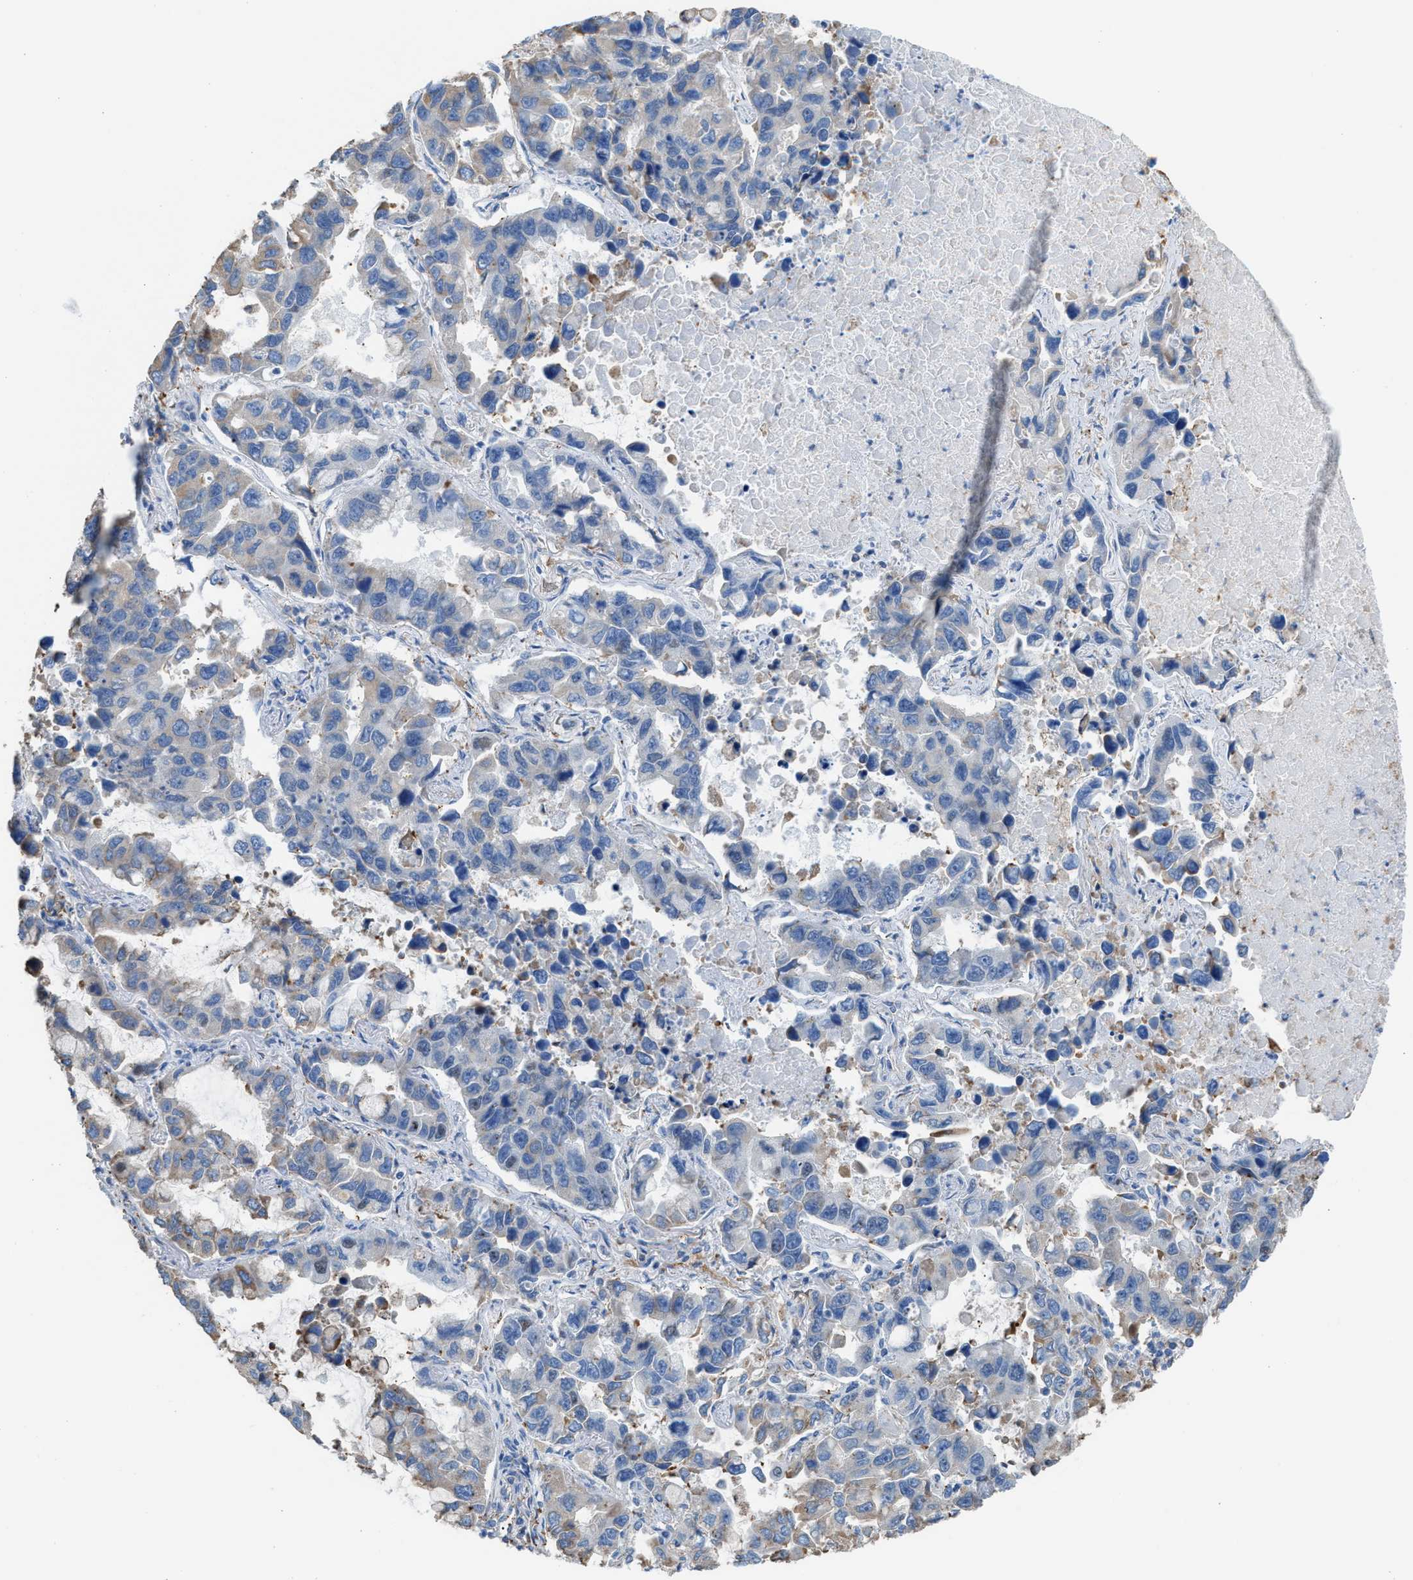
{"staining": {"intensity": "negative", "quantity": "none", "location": "none"}, "tissue": "lung cancer", "cell_type": "Tumor cells", "image_type": "cancer", "snomed": [{"axis": "morphology", "description": "Adenocarcinoma, NOS"}, {"axis": "topography", "description": "Lung"}], "caption": "Tumor cells are negative for protein expression in human lung cancer (adenocarcinoma).", "gene": "CA3", "patient": {"sex": "male", "age": 64}}